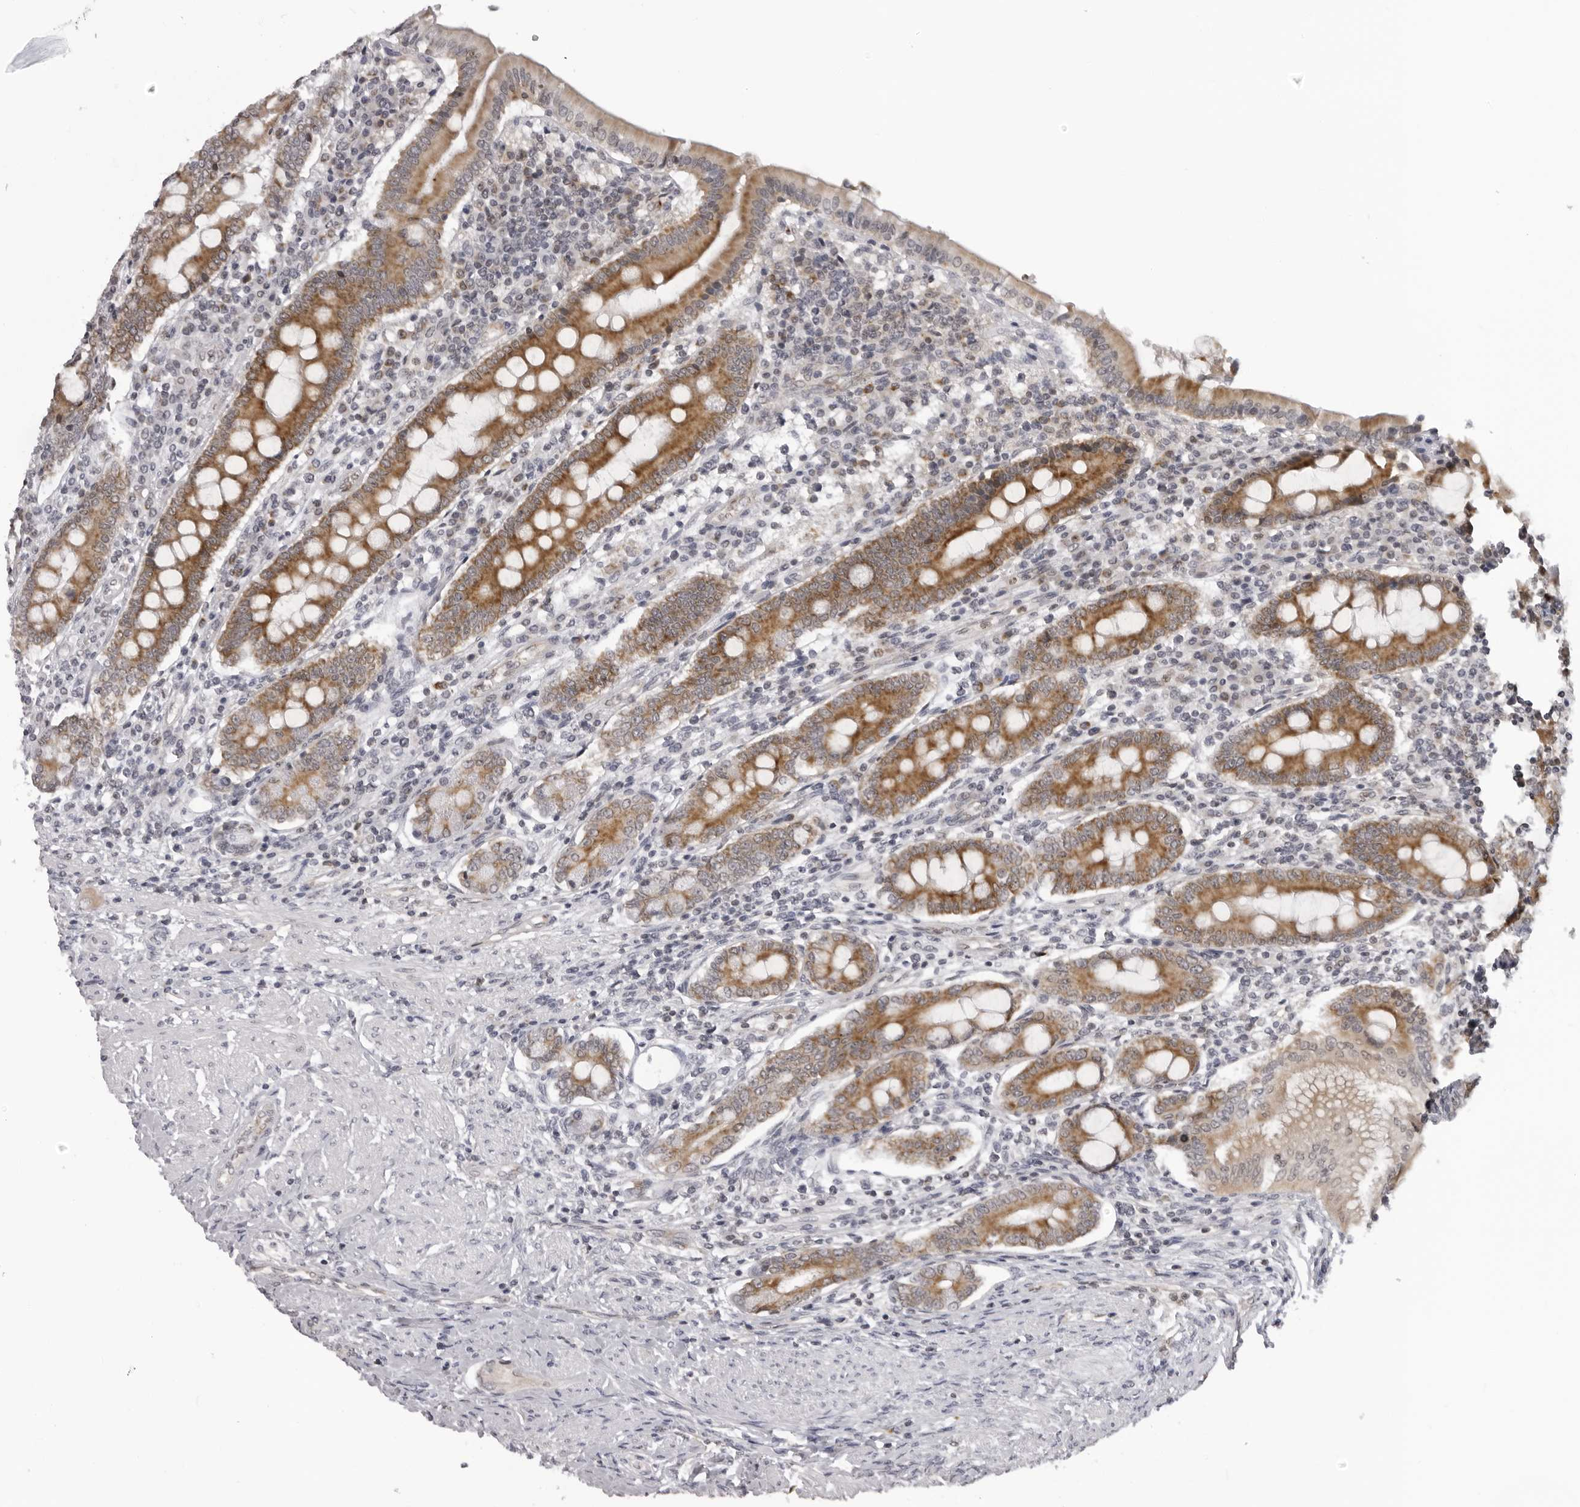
{"staining": {"intensity": "strong", "quantity": ">75%", "location": "cytoplasmic/membranous"}, "tissue": "duodenum", "cell_type": "Glandular cells", "image_type": "normal", "snomed": [{"axis": "morphology", "description": "Normal tissue, NOS"}, {"axis": "morphology", "description": "Adenocarcinoma, NOS"}, {"axis": "topography", "description": "Pancreas"}, {"axis": "topography", "description": "Duodenum"}], "caption": "Unremarkable duodenum displays strong cytoplasmic/membranous positivity in approximately >75% of glandular cells, visualized by immunohistochemistry.", "gene": "MRPS15", "patient": {"sex": "male", "age": 50}}